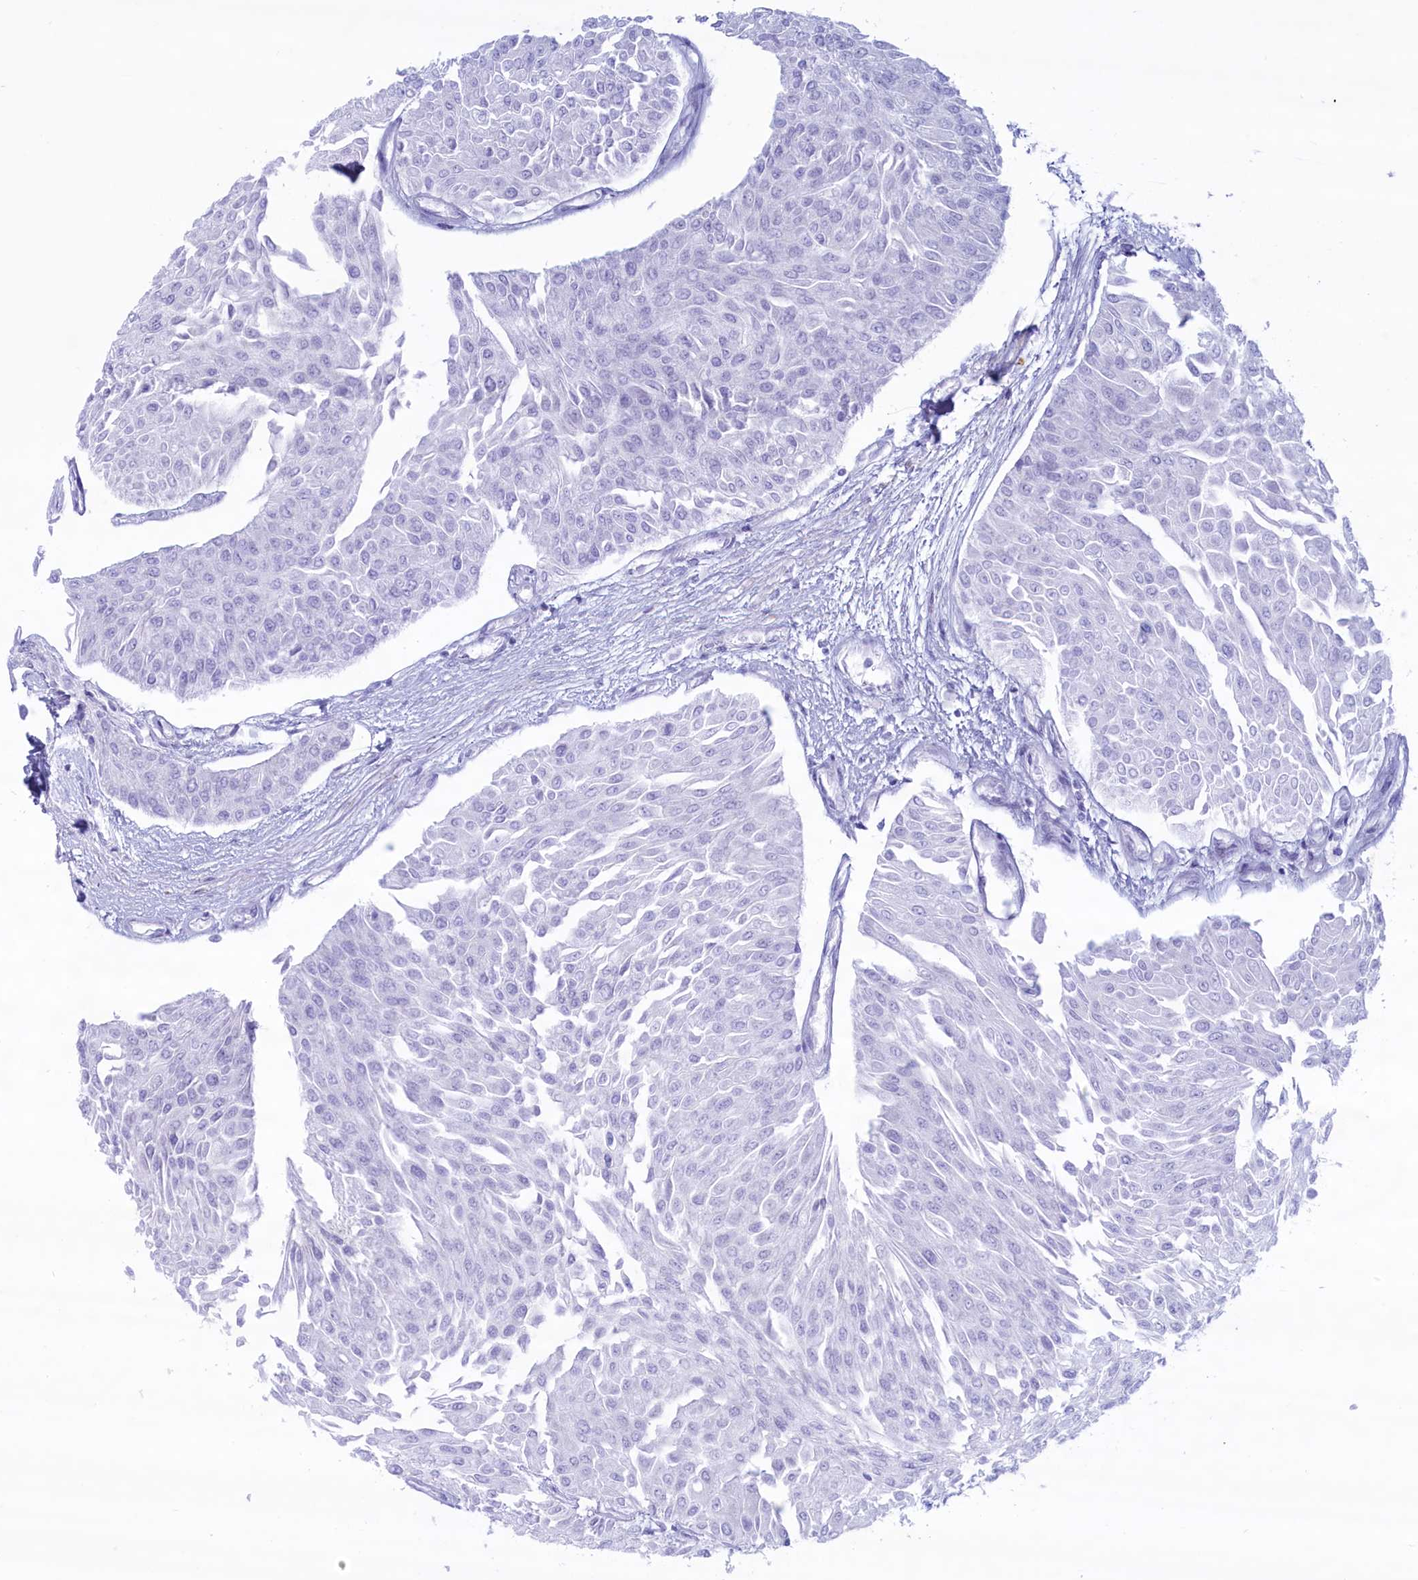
{"staining": {"intensity": "negative", "quantity": "none", "location": "none"}, "tissue": "urothelial cancer", "cell_type": "Tumor cells", "image_type": "cancer", "snomed": [{"axis": "morphology", "description": "Urothelial carcinoma, Low grade"}, {"axis": "topography", "description": "Urinary bladder"}], "caption": "Histopathology image shows no significant protein expression in tumor cells of urothelial cancer.", "gene": "MPV17L2", "patient": {"sex": "male", "age": 67}}